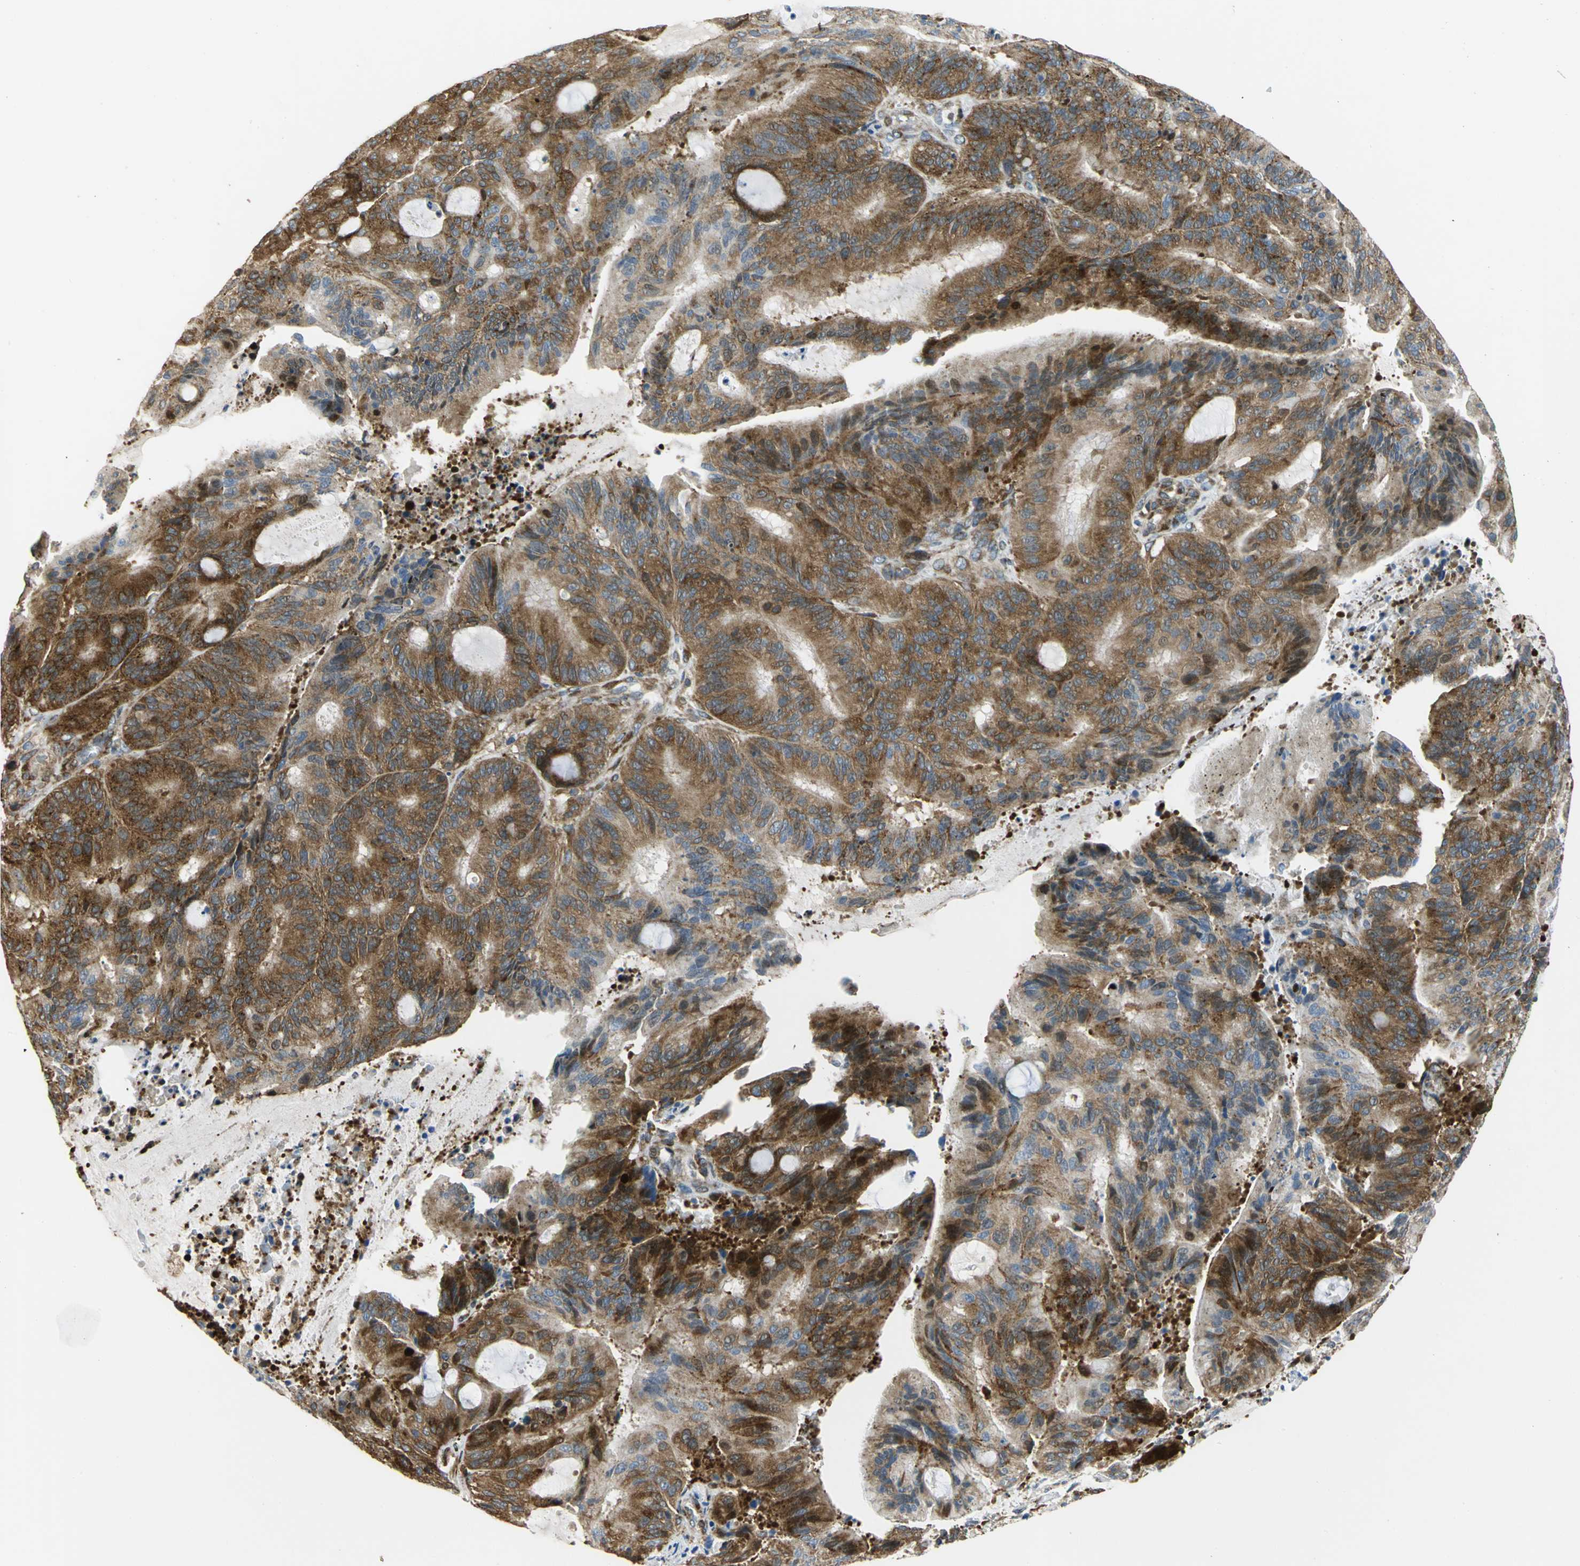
{"staining": {"intensity": "strong", "quantity": ">75%", "location": "cytoplasmic/membranous"}, "tissue": "liver cancer", "cell_type": "Tumor cells", "image_type": "cancer", "snomed": [{"axis": "morphology", "description": "Cholangiocarcinoma"}, {"axis": "topography", "description": "Liver"}], "caption": "Immunohistochemical staining of human liver cholangiocarcinoma demonstrates high levels of strong cytoplasmic/membranous staining in approximately >75% of tumor cells.", "gene": "YBX1", "patient": {"sex": "female", "age": 73}}